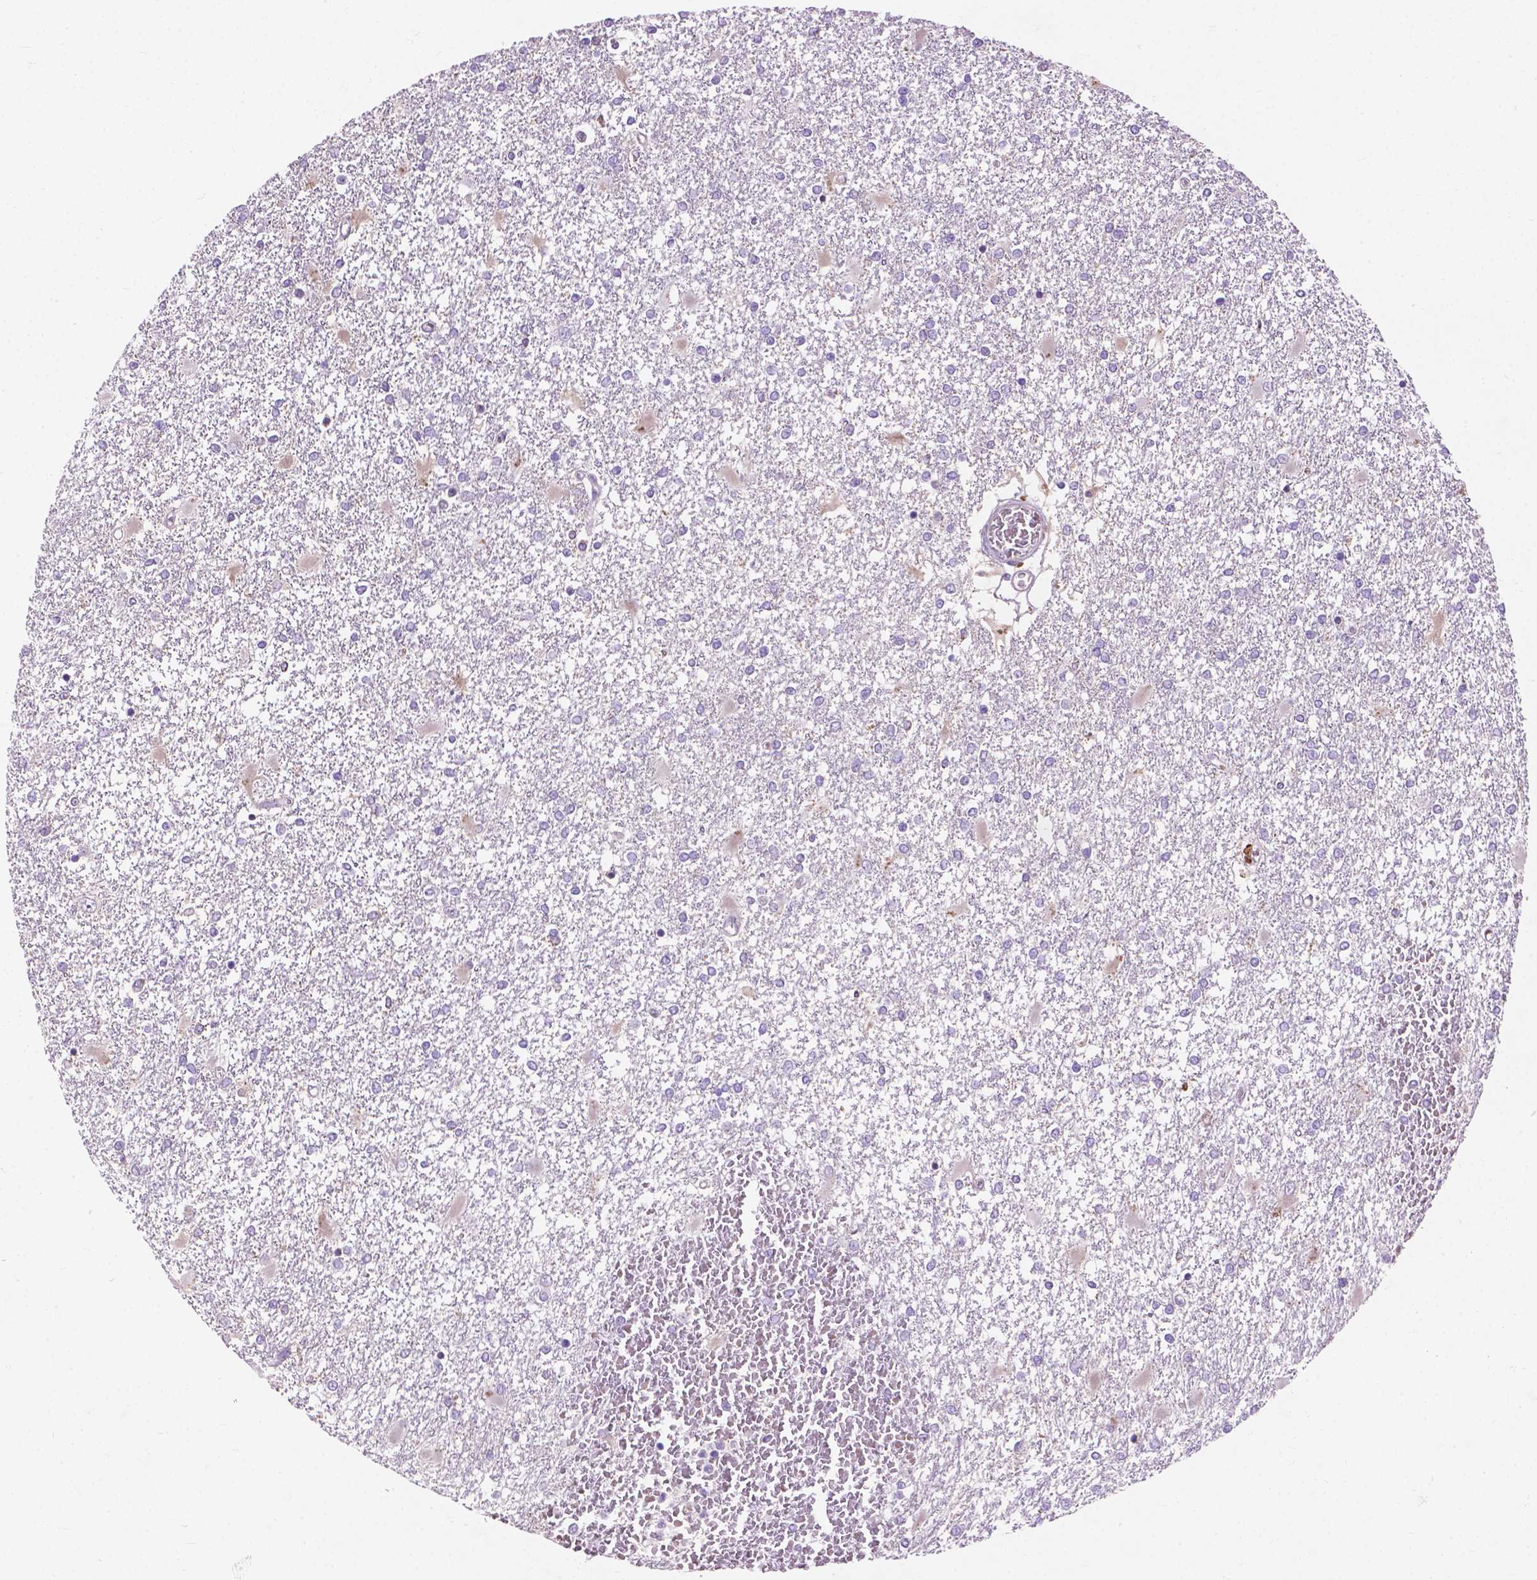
{"staining": {"intensity": "negative", "quantity": "none", "location": "none"}, "tissue": "glioma", "cell_type": "Tumor cells", "image_type": "cancer", "snomed": [{"axis": "morphology", "description": "Glioma, malignant, High grade"}, {"axis": "topography", "description": "Cerebral cortex"}], "caption": "Immunohistochemical staining of glioma exhibits no significant positivity in tumor cells.", "gene": "NOXO1", "patient": {"sex": "male", "age": 79}}